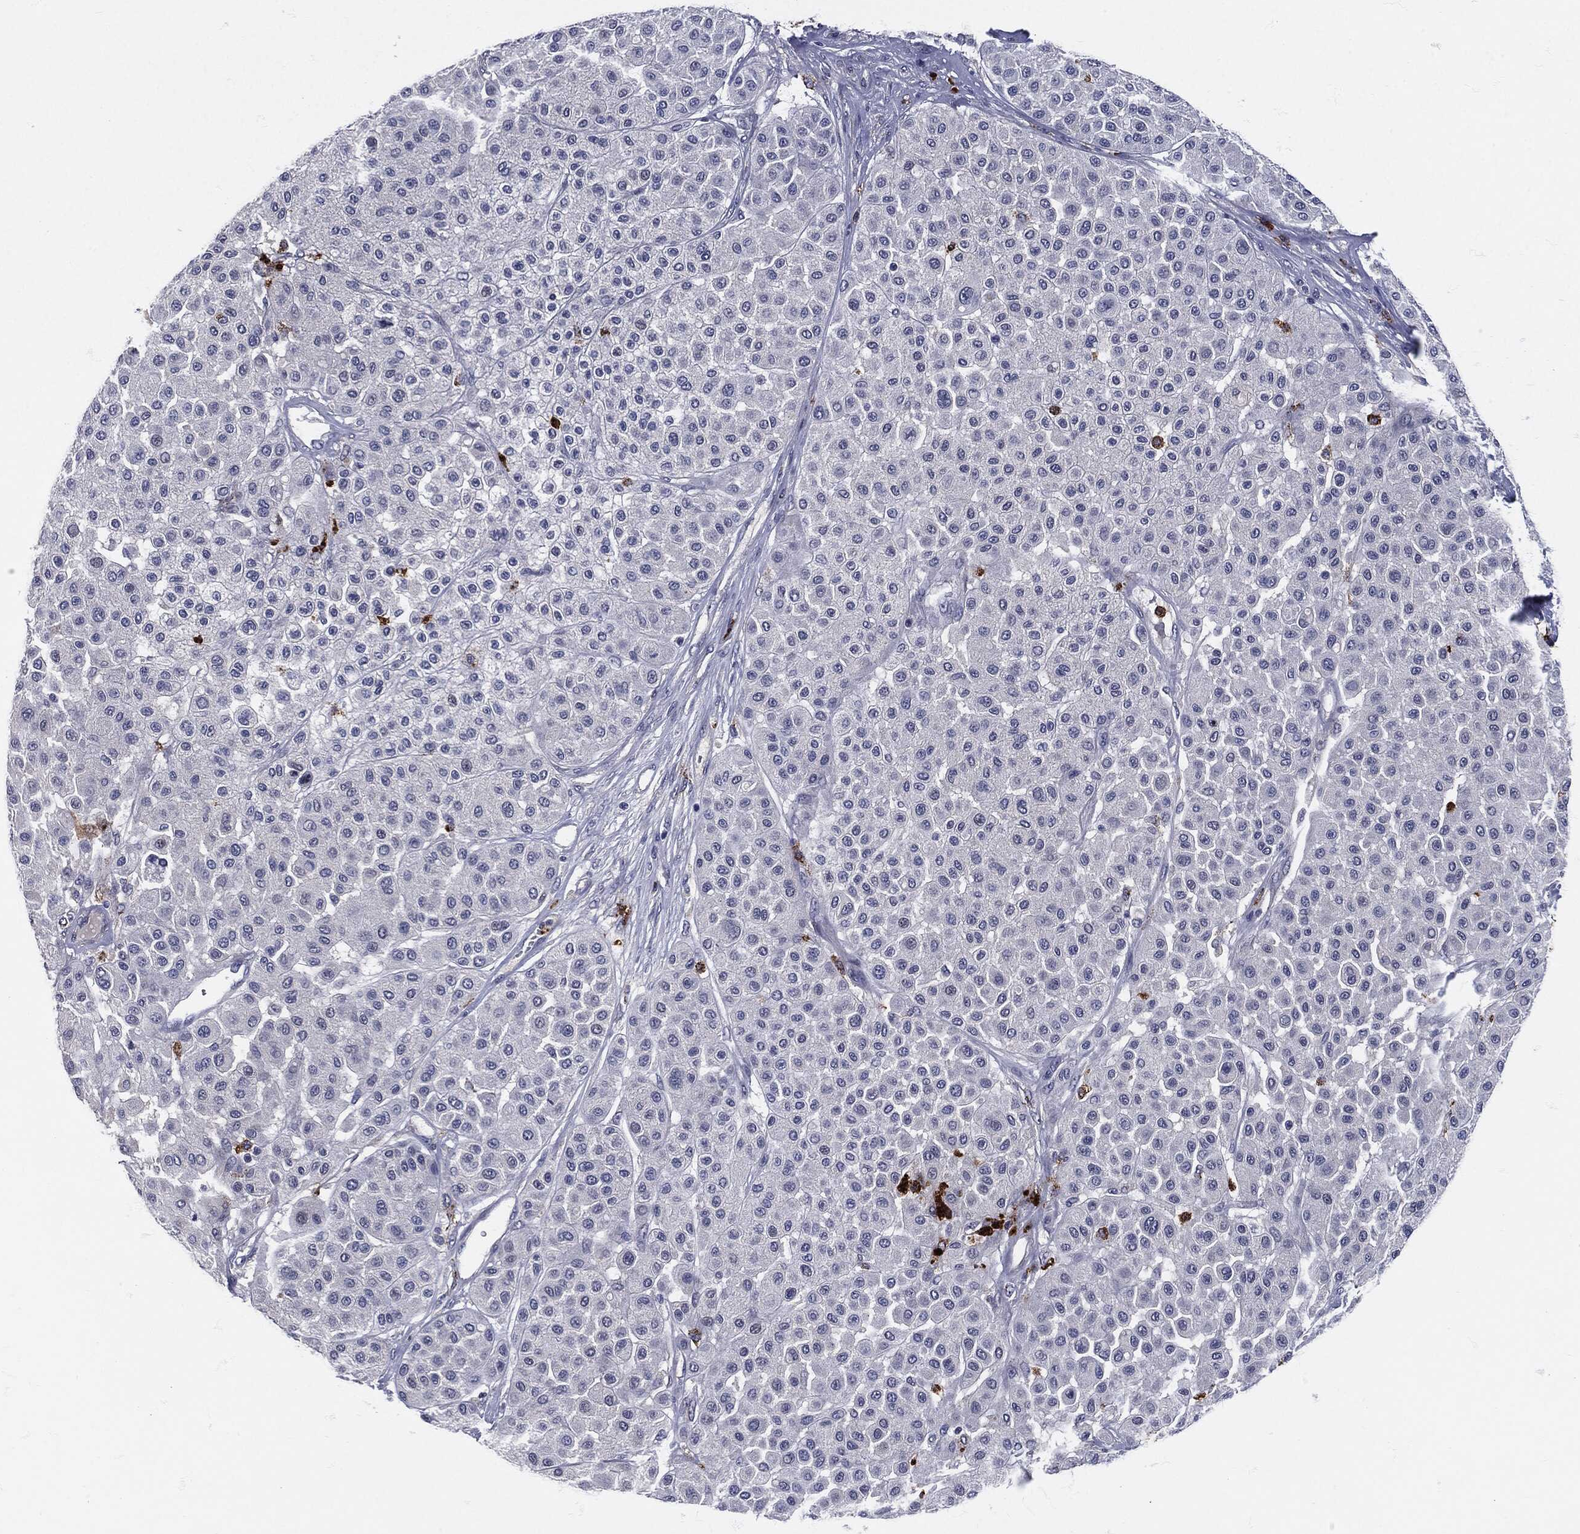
{"staining": {"intensity": "negative", "quantity": "none", "location": "none"}, "tissue": "melanoma", "cell_type": "Tumor cells", "image_type": "cancer", "snomed": [{"axis": "morphology", "description": "Malignant melanoma, Metastatic site"}, {"axis": "topography", "description": "Smooth muscle"}], "caption": "Tumor cells are negative for protein expression in human malignant melanoma (metastatic site).", "gene": "MPO", "patient": {"sex": "male", "age": 41}}